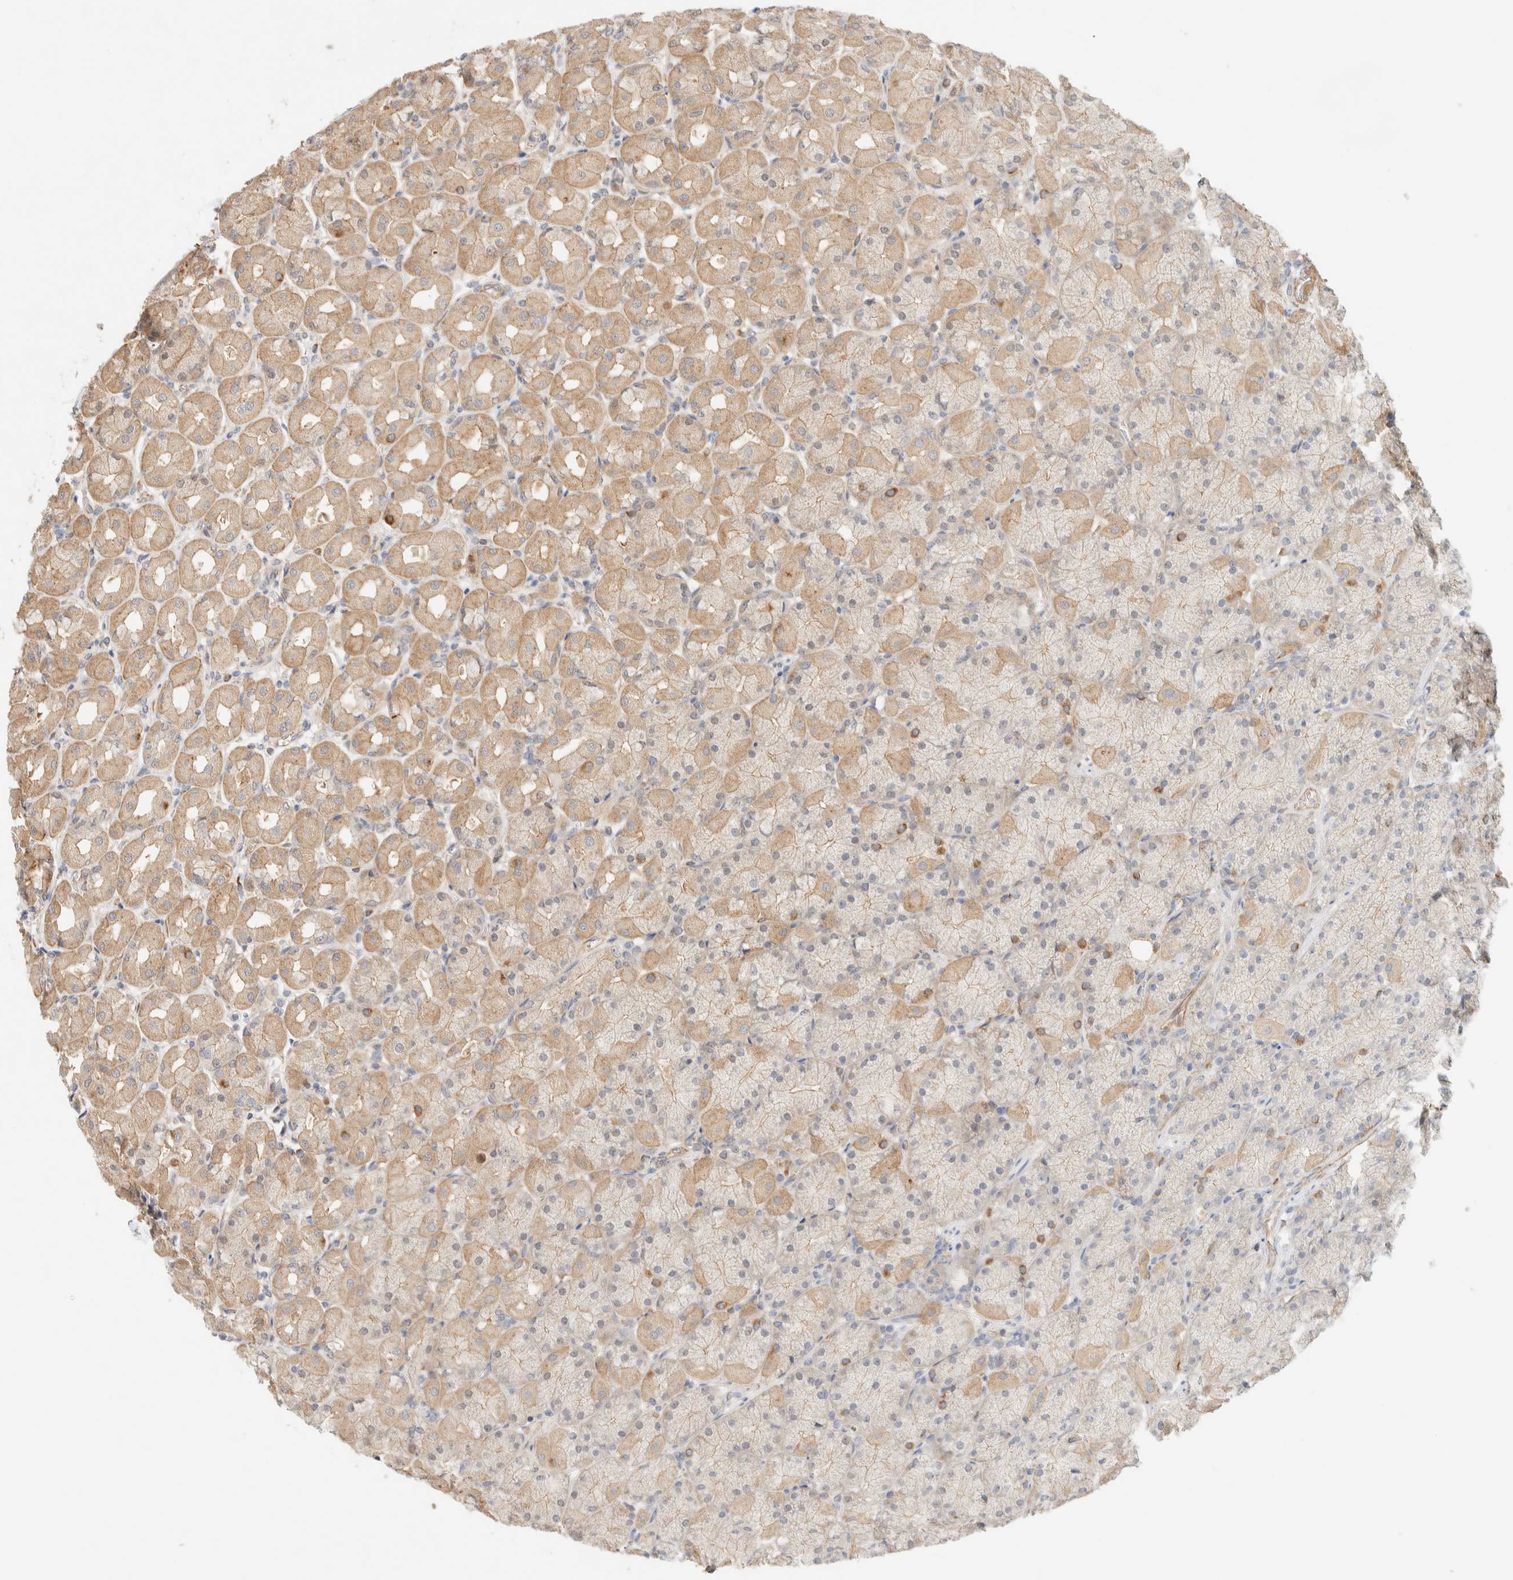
{"staining": {"intensity": "moderate", "quantity": ">75%", "location": "cytoplasmic/membranous"}, "tissue": "stomach", "cell_type": "Glandular cells", "image_type": "normal", "snomed": [{"axis": "morphology", "description": "Normal tissue, NOS"}, {"axis": "topography", "description": "Stomach, upper"}], "caption": "Immunohistochemistry (IHC) (DAB (3,3'-diaminobenzidine)) staining of unremarkable stomach exhibits moderate cytoplasmic/membranous protein positivity in about >75% of glandular cells.", "gene": "FAT1", "patient": {"sex": "female", "age": 56}}